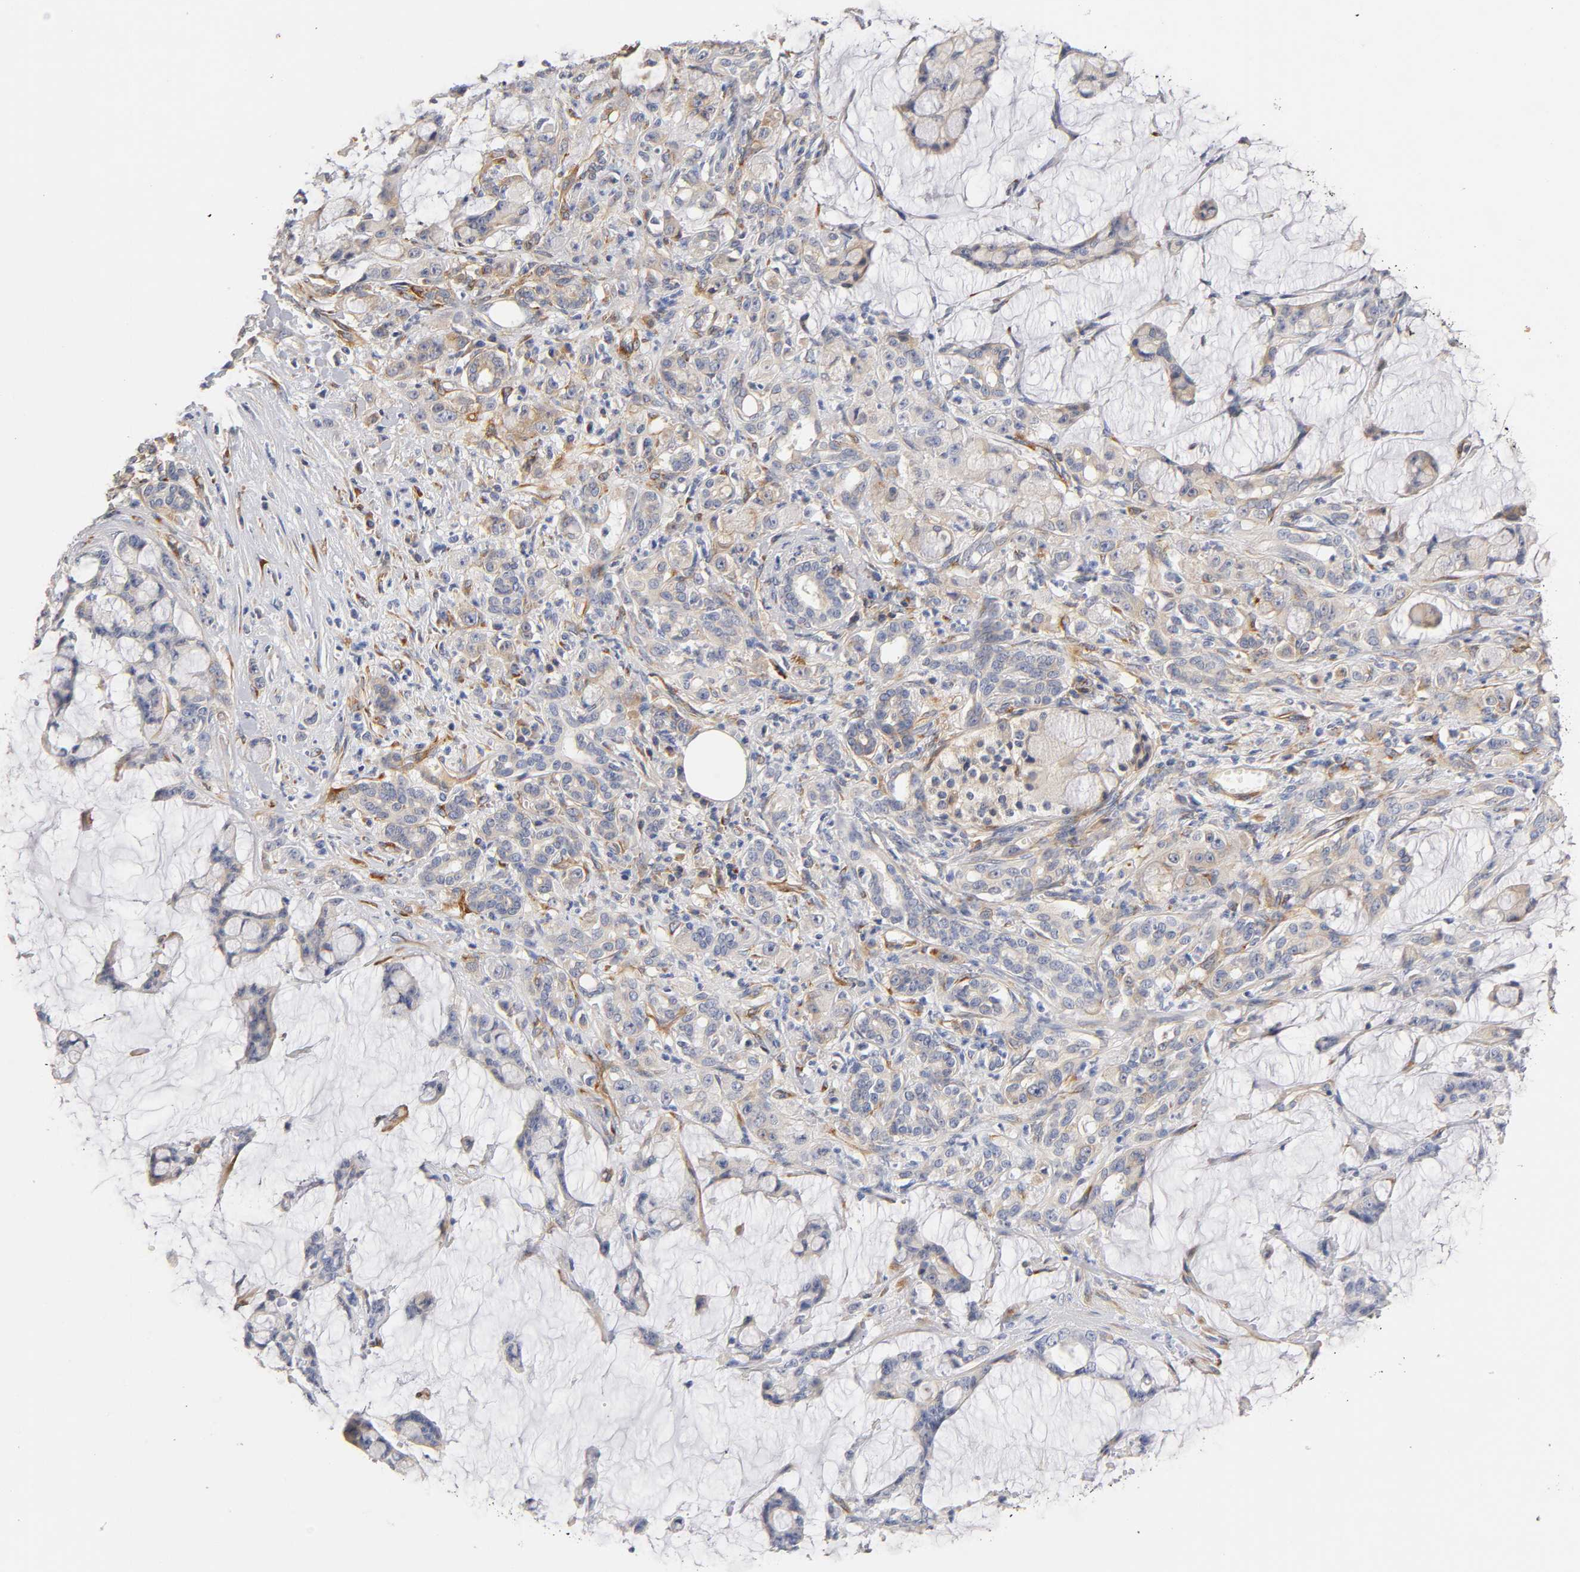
{"staining": {"intensity": "weak", "quantity": "25%-75%", "location": "cytoplasmic/membranous"}, "tissue": "pancreatic cancer", "cell_type": "Tumor cells", "image_type": "cancer", "snomed": [{"axis": "morphology", "description": "Adenocarcinoma, NOS"}, {"axis": "topography", "description": "Pancreas"}], "caption": "A high-resolution photomicrograph shows immunohistochemistry staining of adenocarcinoma (pancreatic), which reveals weak cytoplasmic/membranous expression in about 25%-75% of tumor cells. The staining was performed using DAB, with brown indicating positive protein expression. Nuclei are stained blue with hematoxylin.", "gene": "LAMB1", "patient": {"sex": "female", "age": 73}}